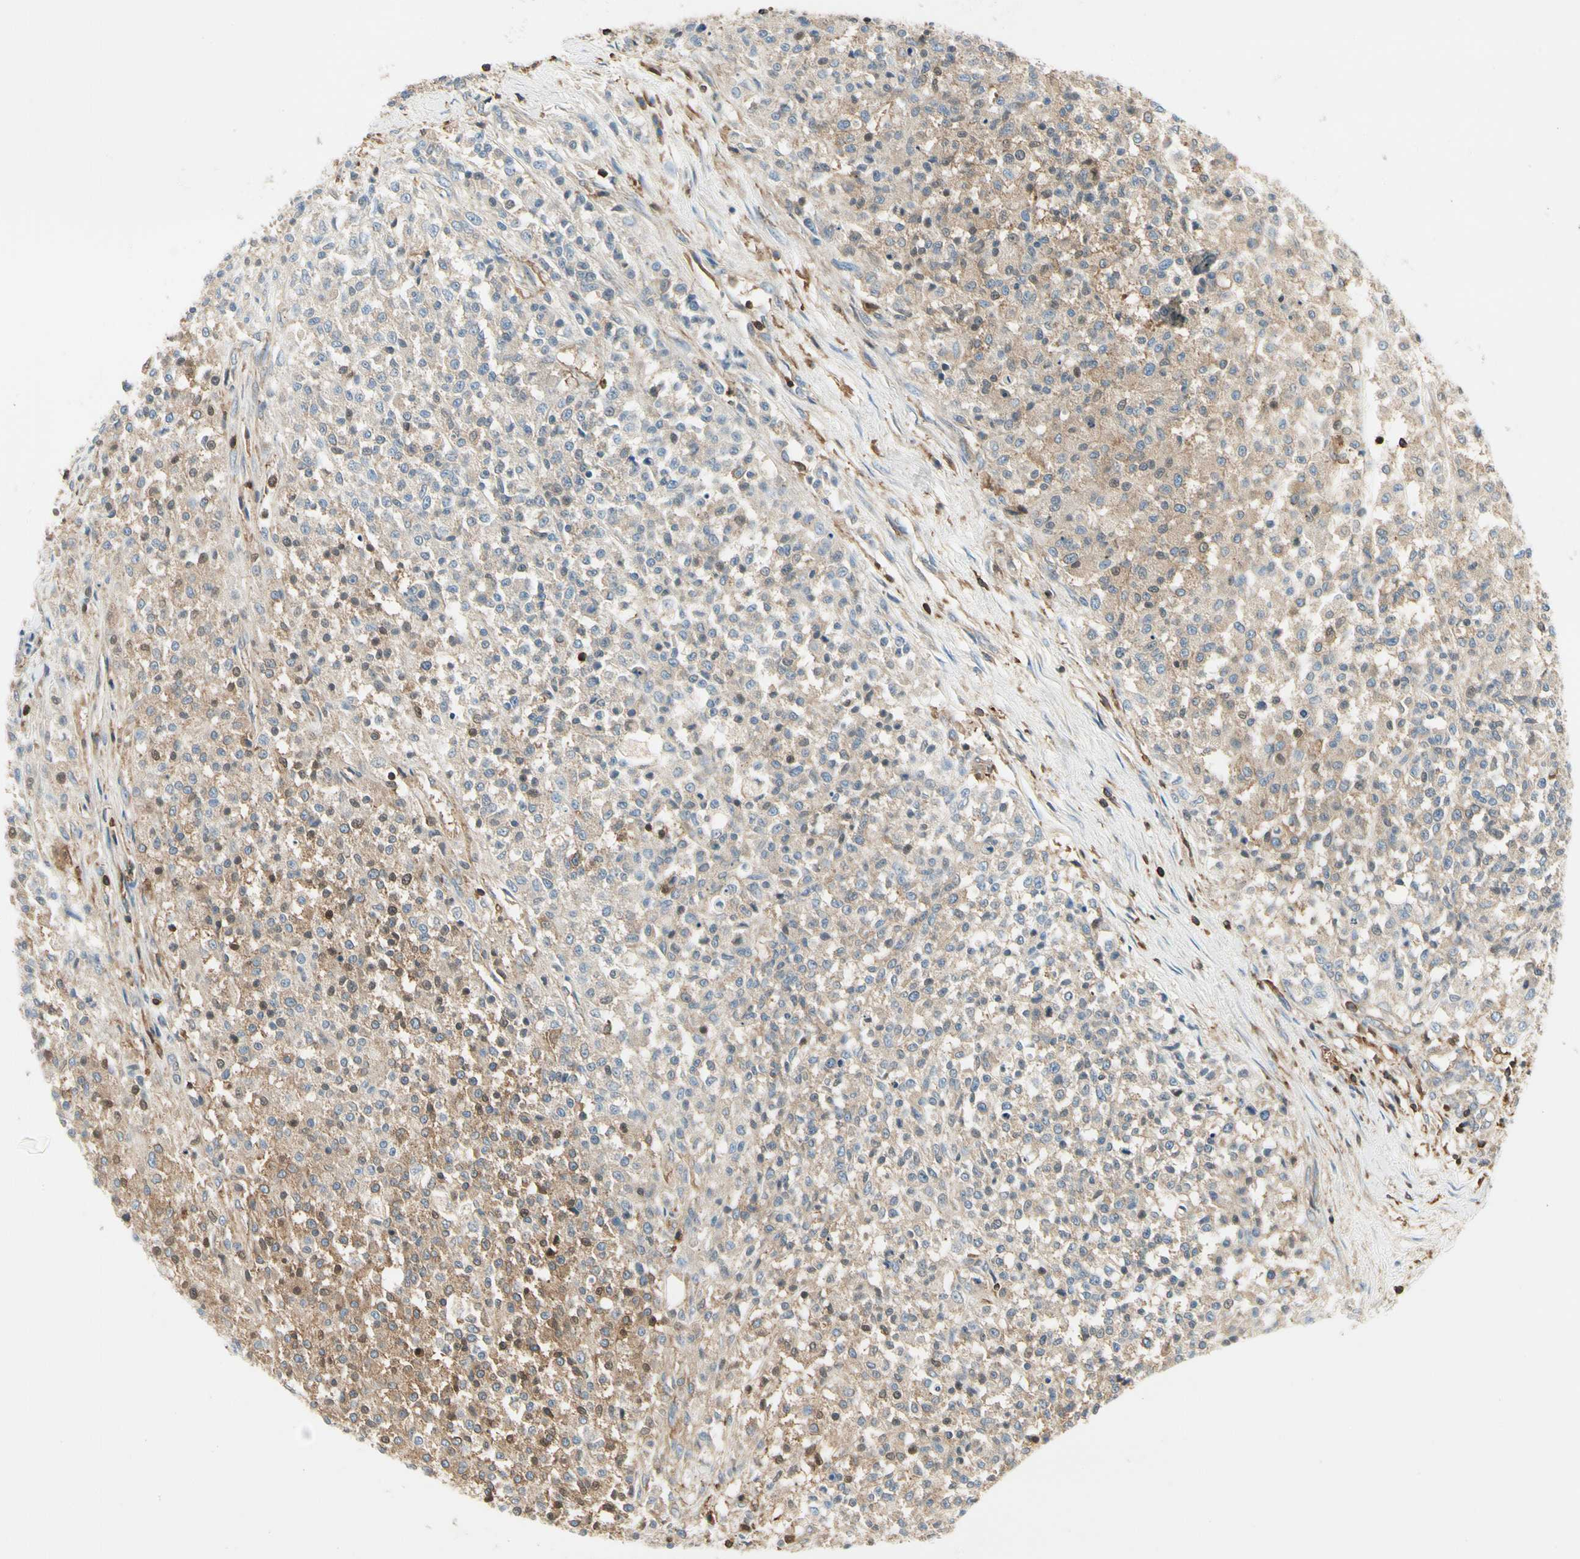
{"staining": {"intensity": "weak", "quantity": ">75%", "location": "cytoplasmic/membranous"}, "tissue": "testis cancer", "cell_type": "Tumor cells", "image_type": "cancer", "snomed": [{"axis": "morphology", "description": "Seminoma, NOS"}, {"axis": "topography", "description": "Testis"}], "caption": "A brown stain labels weak cytoplasmic/membranous positivity of a protein in human seminoma (testis) tumor cells. (DAB IHC with brightfield microscopy, high magnification).", "gene": "CAPZA2", "patient": {"sex": "male", "age": 59}}